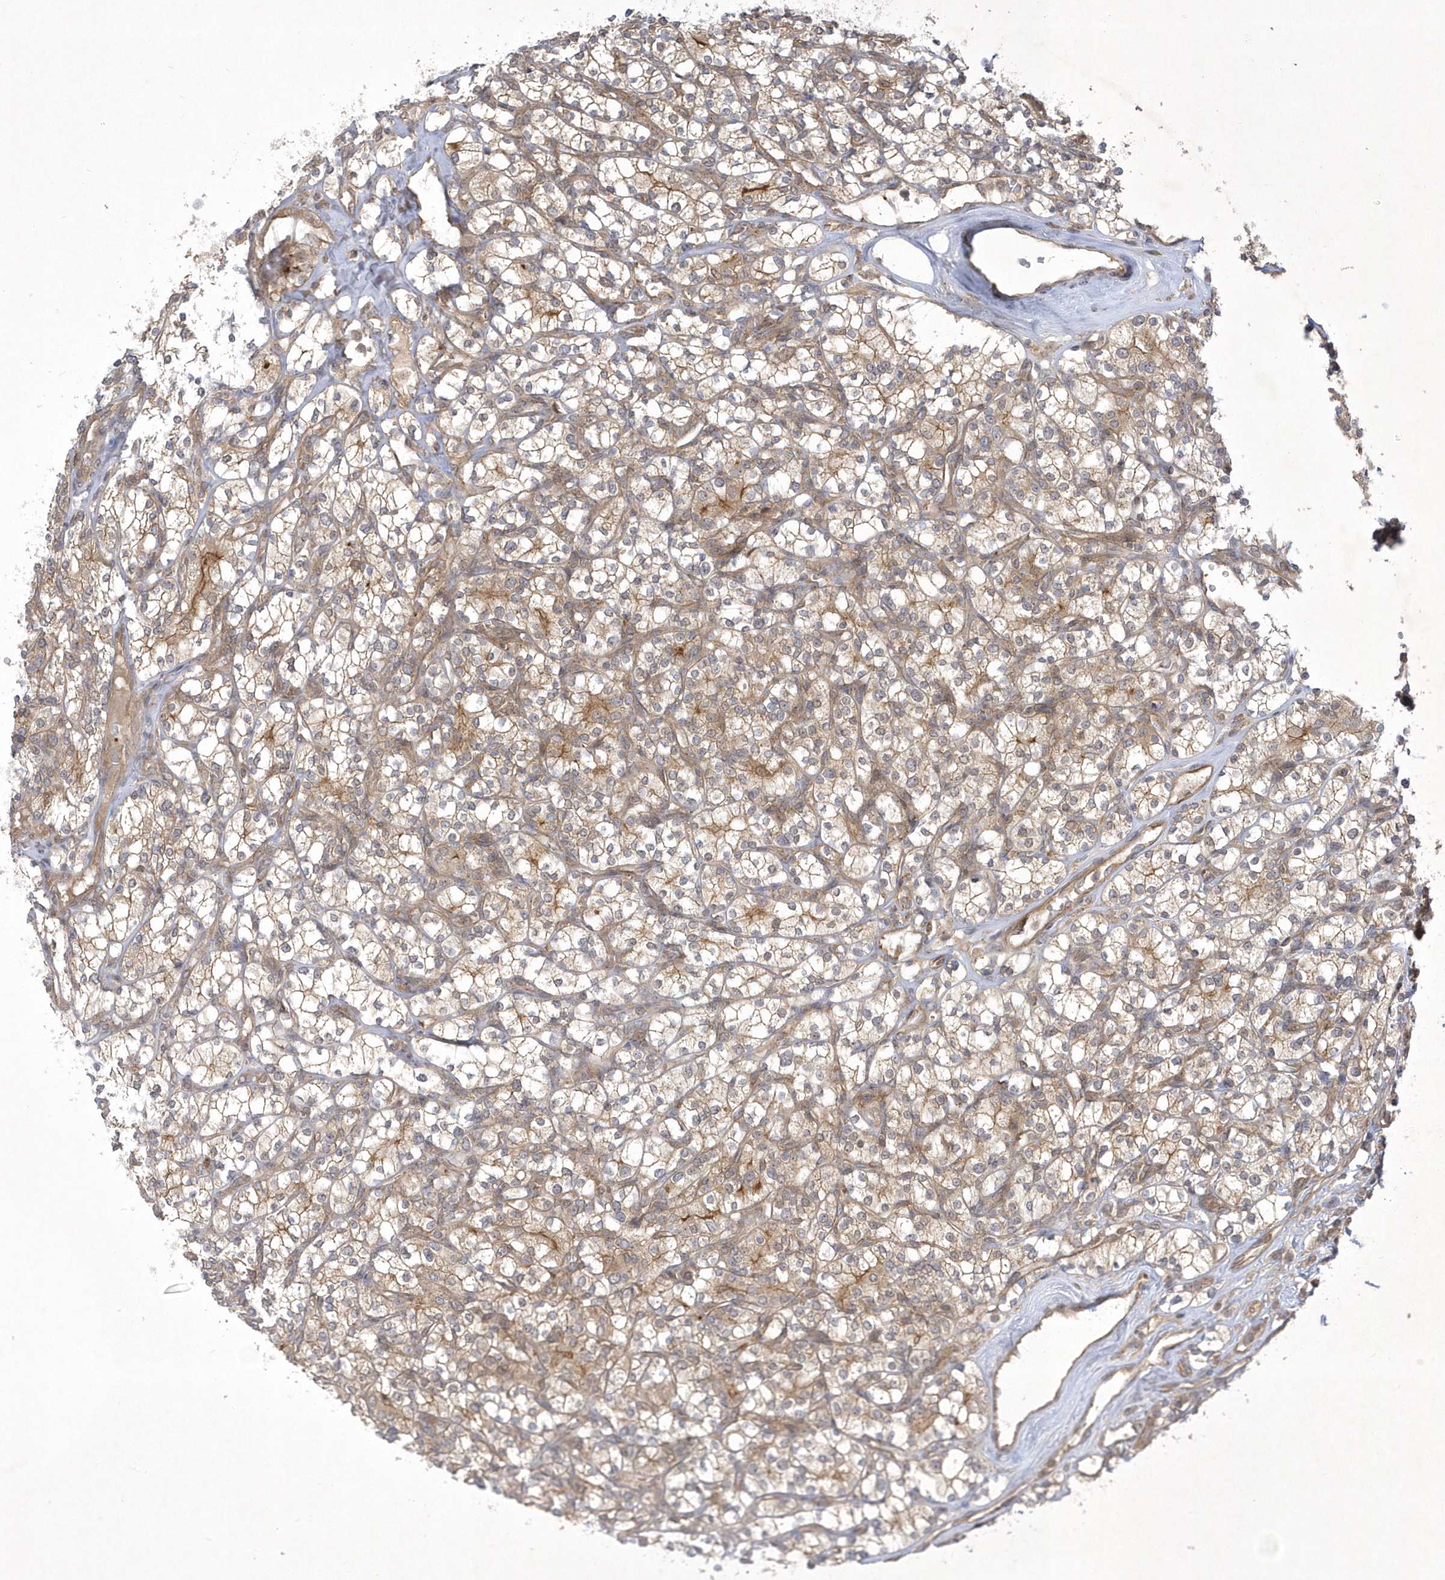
{"staining": {"intensity": "moderate", "quantity": ">75%", "location": "cytoplasmic/membranous"}, "tissue": "renal cancer", "cell_type": "Tumor cells", "image_type": "cancer", "snomed": [{"axis": "morphology", "description": "Adenocarcinoma, NOS"}, {"axis": "topography", "description": "Kidney"}], "caption": "A medium amount of moderate cytoplasmic/membranous staining is present in about >75% of tumor cells in renal cancer (adenocarcinoma) tissue. (Brightfield microscopy of DAB IHC at high magnification).", "gene": "NAF1", "patient": {"sex": "male", "age": 77}}